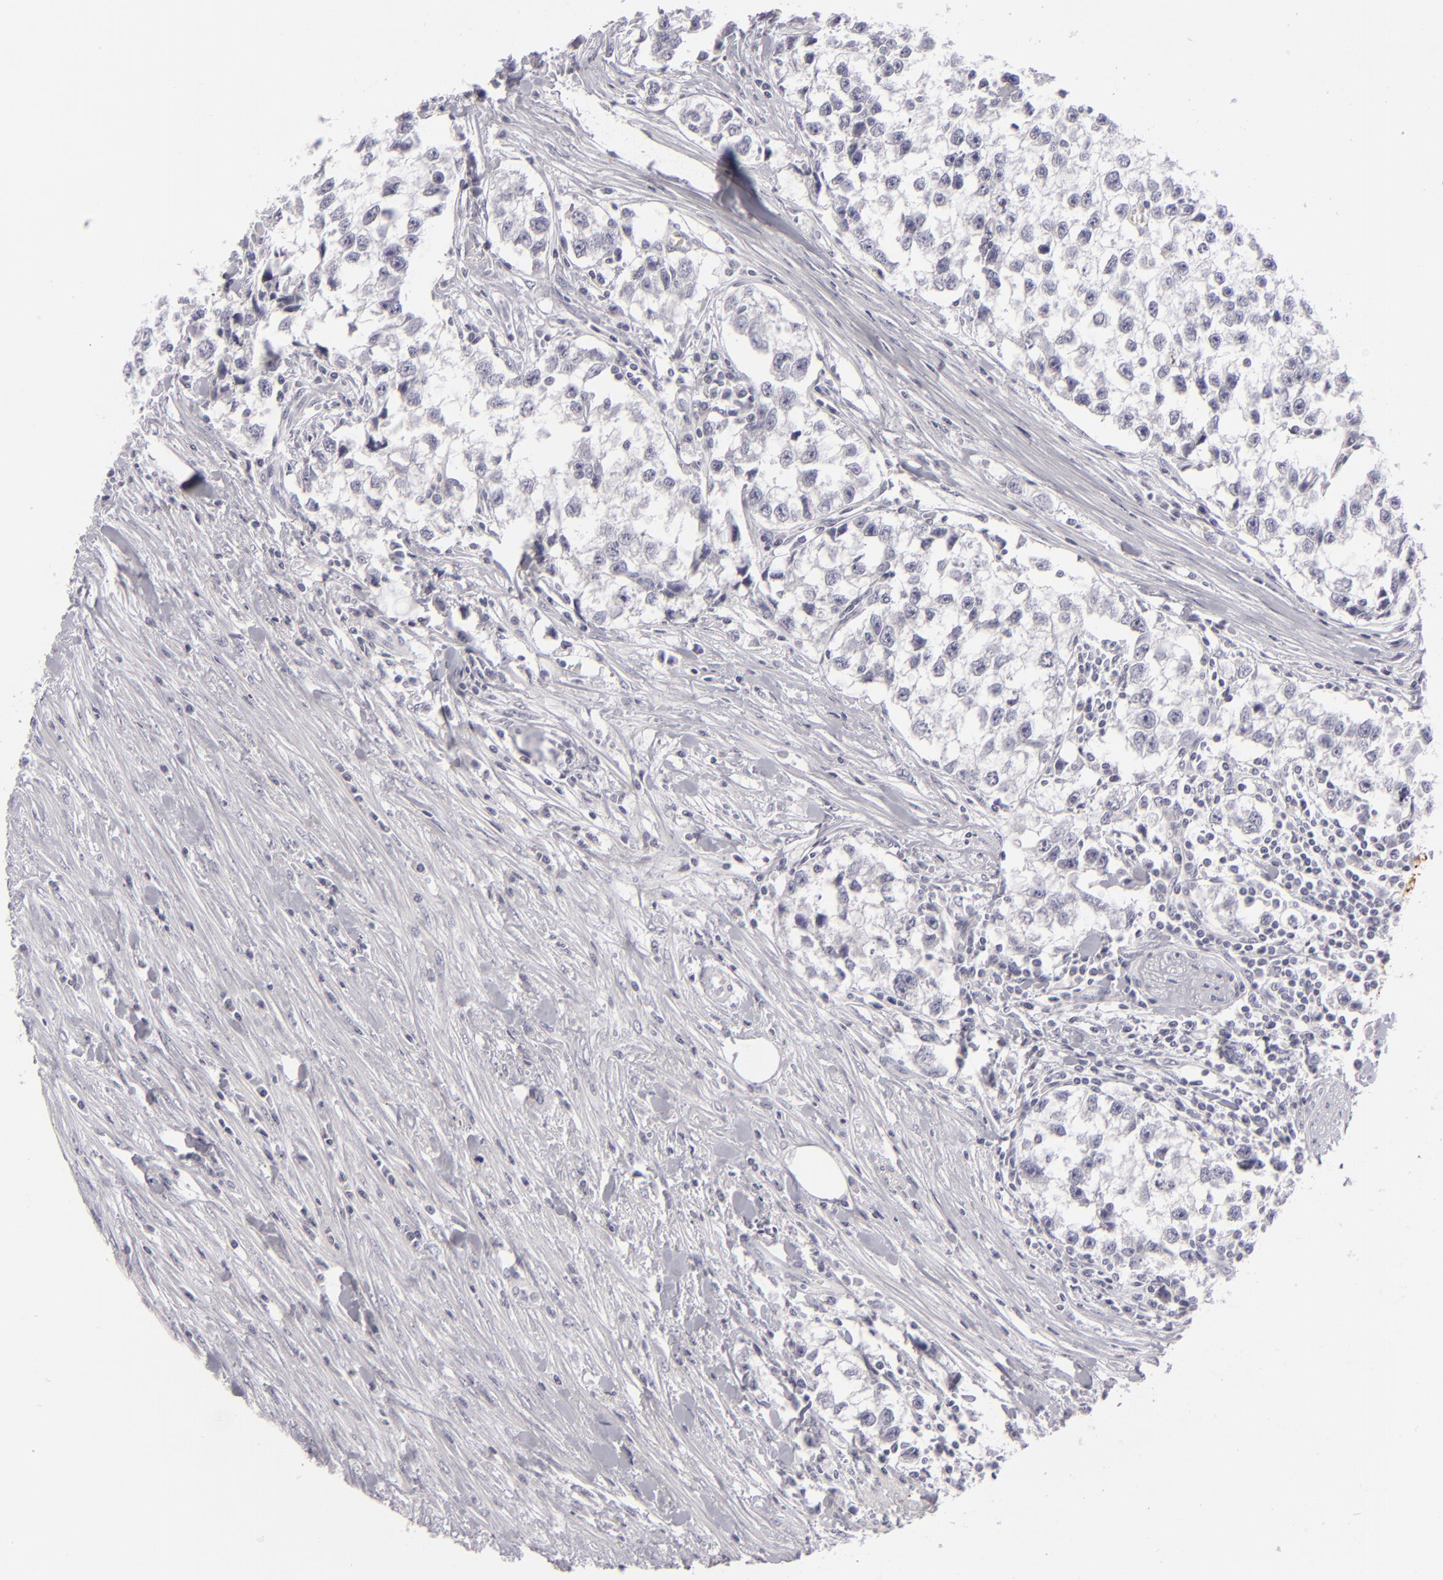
{"staining": {"intensity": "negative", "quantity": "none", "location": "none"}, "tissue": "testis cancer", "cell_type": "Tumor cells", "image_type": "cancer", "snomed": [{"axis": "morphology", "description": "Seminoma, NOS"}, {"axis": "morphology", "description": "Carcinoma, Embryonal, NOS"}, {"axis": "topography", "description": "Testis"}], "caption": "This image is of testis cancer stained with IHC to label a protein in brown with the nuclei are counter-stained blue. There is no positivity in tumor cells.", "gene": "C9", "patient": {"sex": "male", "age": 30}}